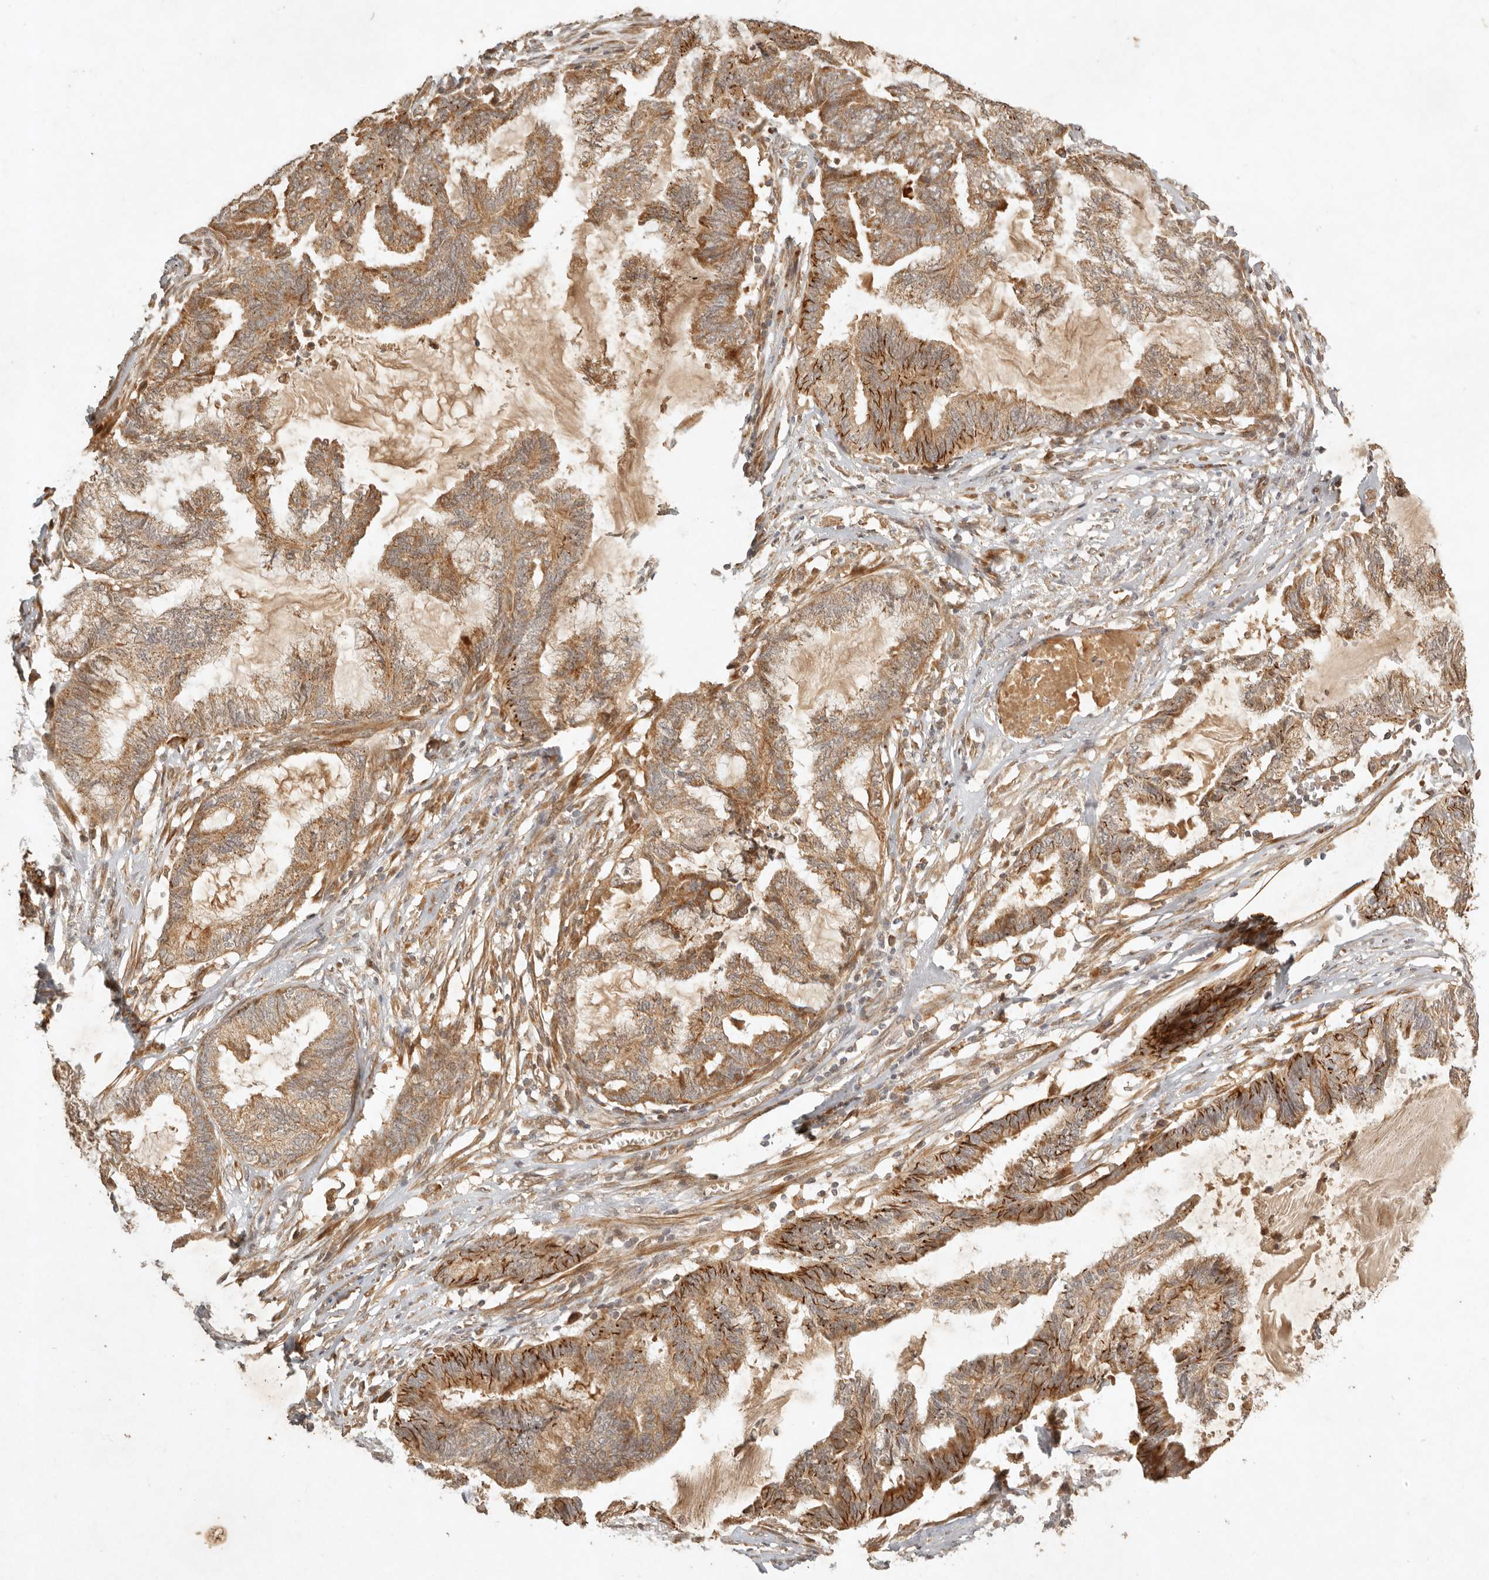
{"staining": {"intensity": "moderate", "quantity": ">75%", "location": "cytoplasmic/membranous"}, "tissue": "endometrial cancer", "cell_type": "Tumor cells", "image_type": "cancer", "snomed": [{"axis": "morphology", "description": "Adenocarcinoma, NOS"}, {"axis": "topography", "description": "Endometrium"}], "caption": "Immunohistochemistry (IHC) of endometrial cancer reveals medium levels of moderate cytoplasmic/membranous expression in about >75% of tumor cells.", "gene": "CLEC4C", "patient": {"sex": "female", "age": 86}}